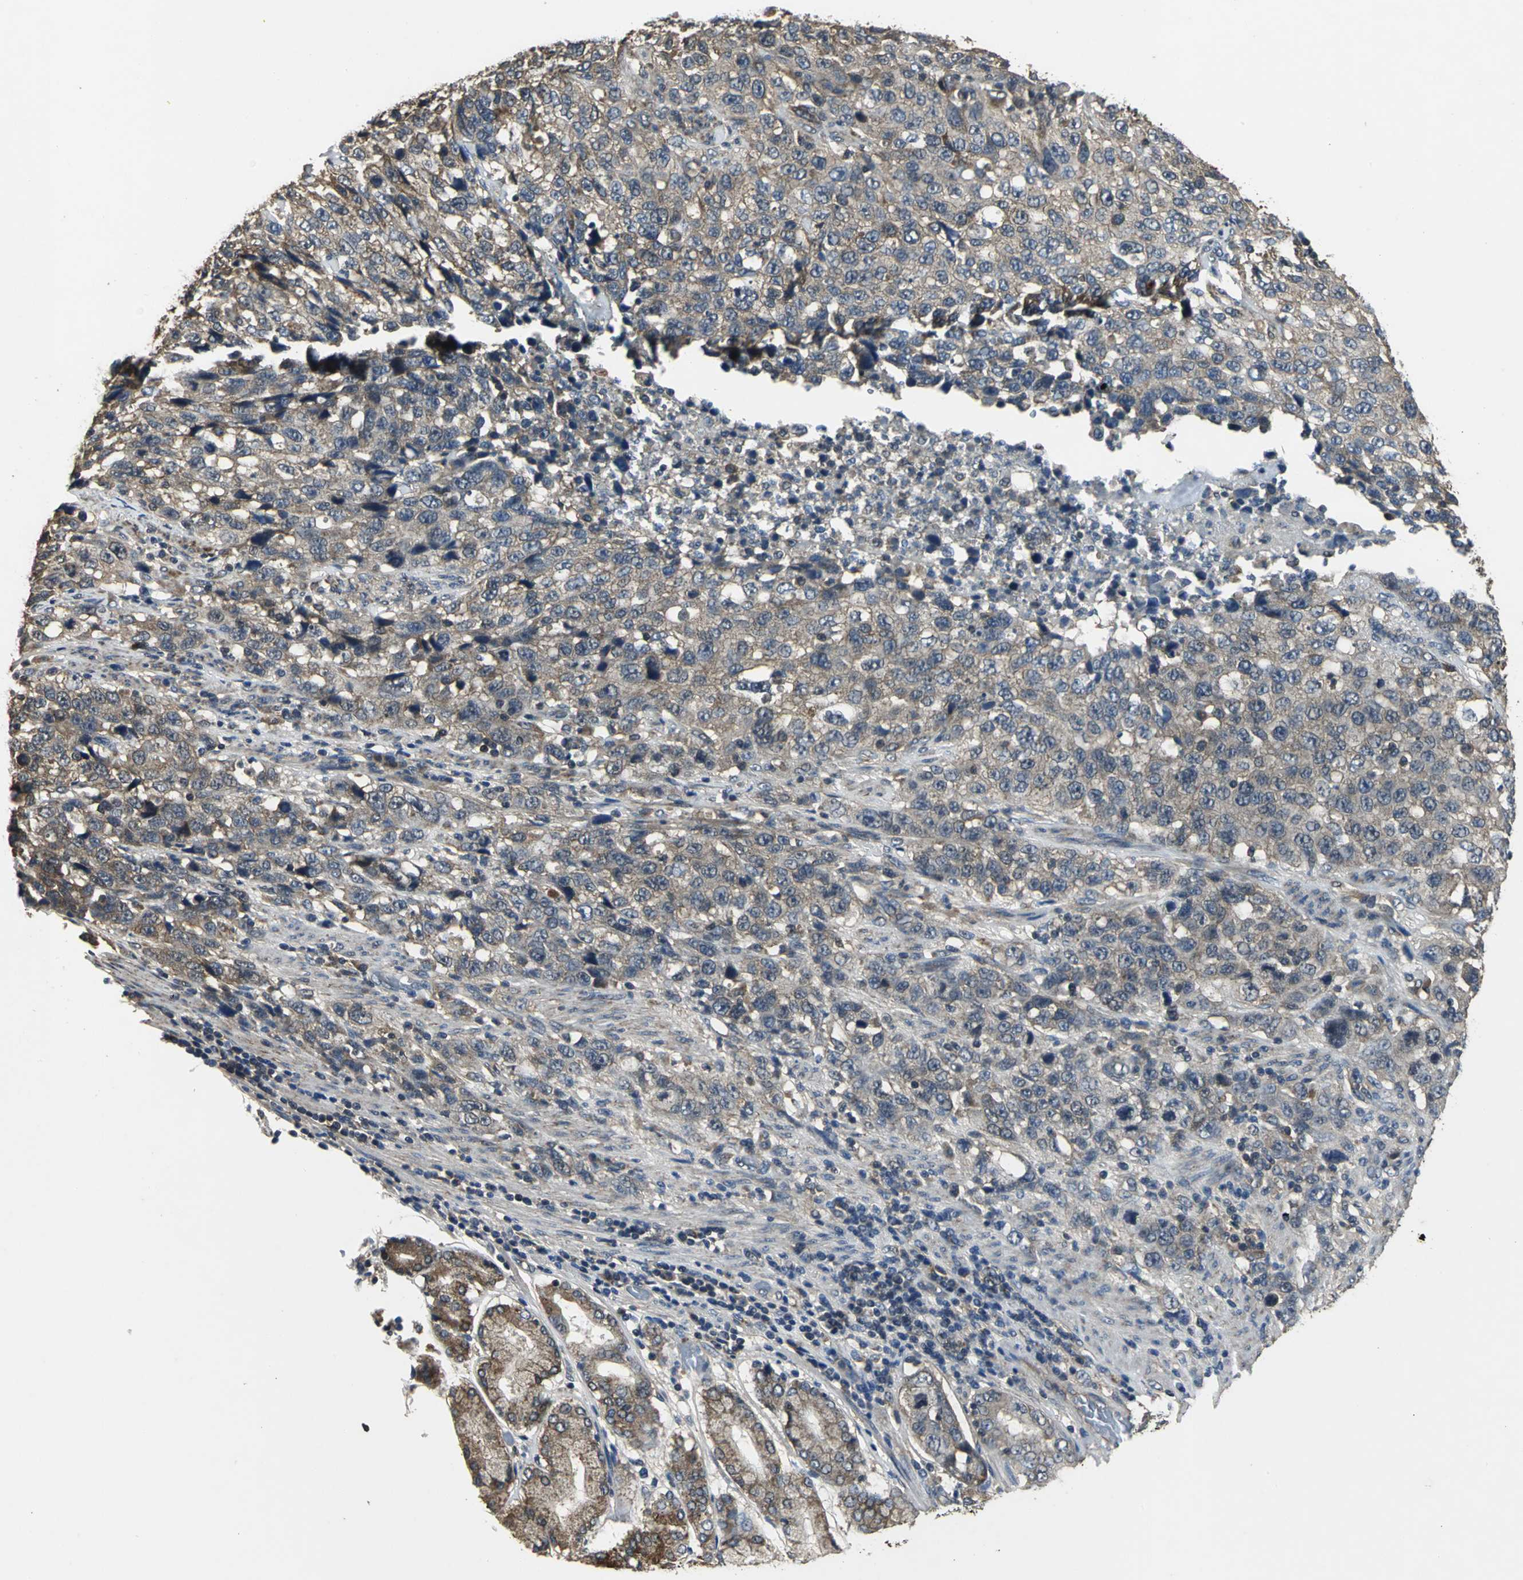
{"staining": {"intensity": "weak", "quantity": ">75%", "location": "cytoplasmic/membranous"}, "tissue": "stomach cancer", "cell_type": "Tumor cells", "image_type": "cancer", "snomed": [{"axis": "morphology", "description": "Normal tissue, NOS"}, {"axis": "morphology", "description": "Adenocarcinoma, NOS"}, {"axis": "topography", "description": "Stomach"}], "caption": "Immunohistochemical staining of stomach cancer (adenocarcinoma) demonstrates low levels of weak cytoplasmic/membranous protein expression in about >75% of tumor cells.", "gene": "IRF3", "patient": {"sex": "male", "age": 48}}